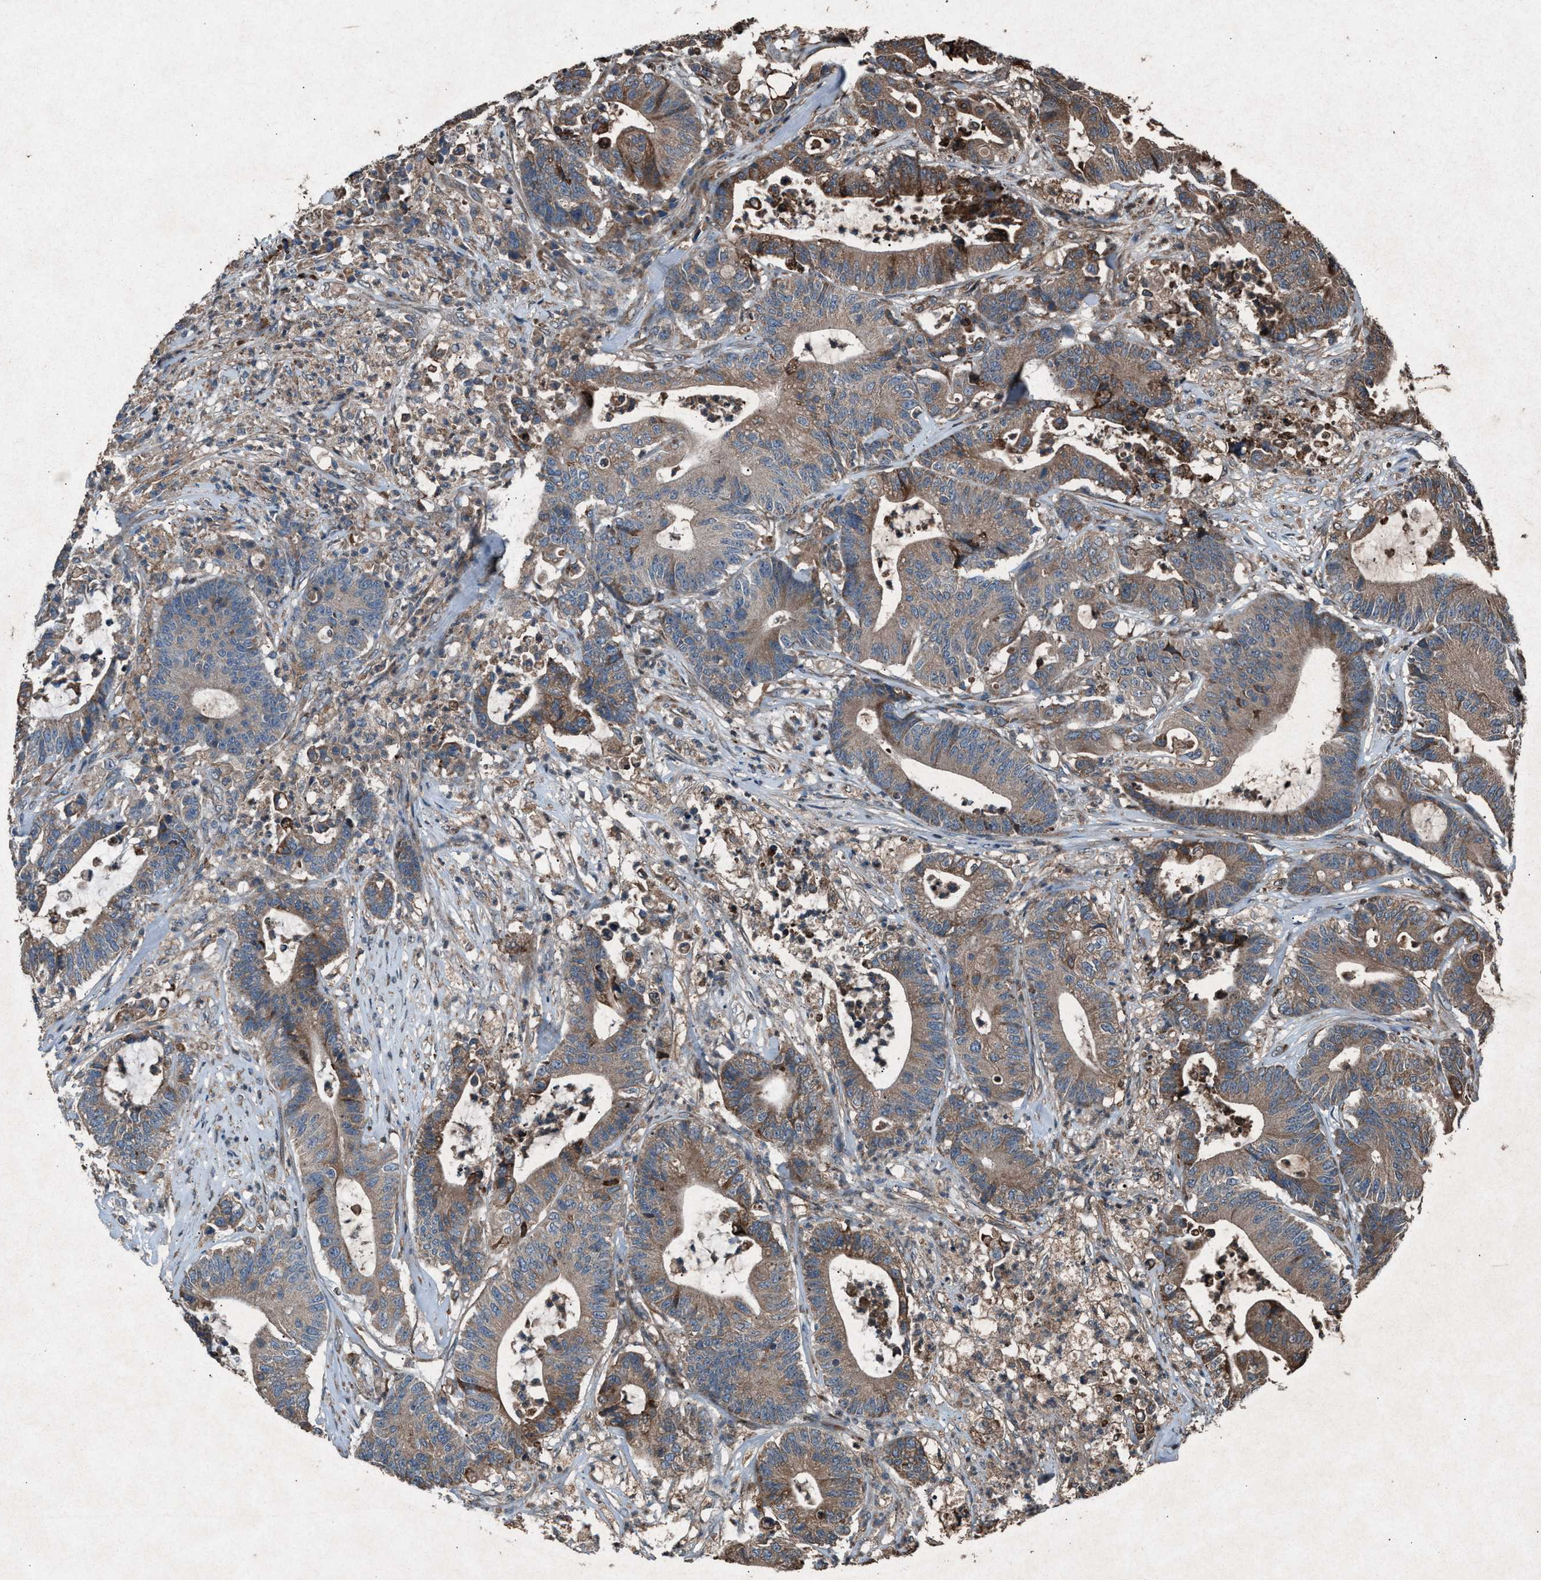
{"staining": {"intensity": "weak", "quantity": ">75%", "location": "cytoplasmic/membranous"}, "tissue": "colorectal cancer", "cell_type": "Tumor cells", "image_type": "cancer", "snomed": [{"axis": "morphology", "description": "Adenocarcinoma, NOS"}, {"axis": "topography", "description": "Colon"}], "caption": "Human colorectal cancer stained for a protein (brown) exhibits weak cytoplasmic/membranous positive expression in approximately >75% of tumor cells.", "gene": "CALR", "patient": {"sex": "female", "age": 84}}